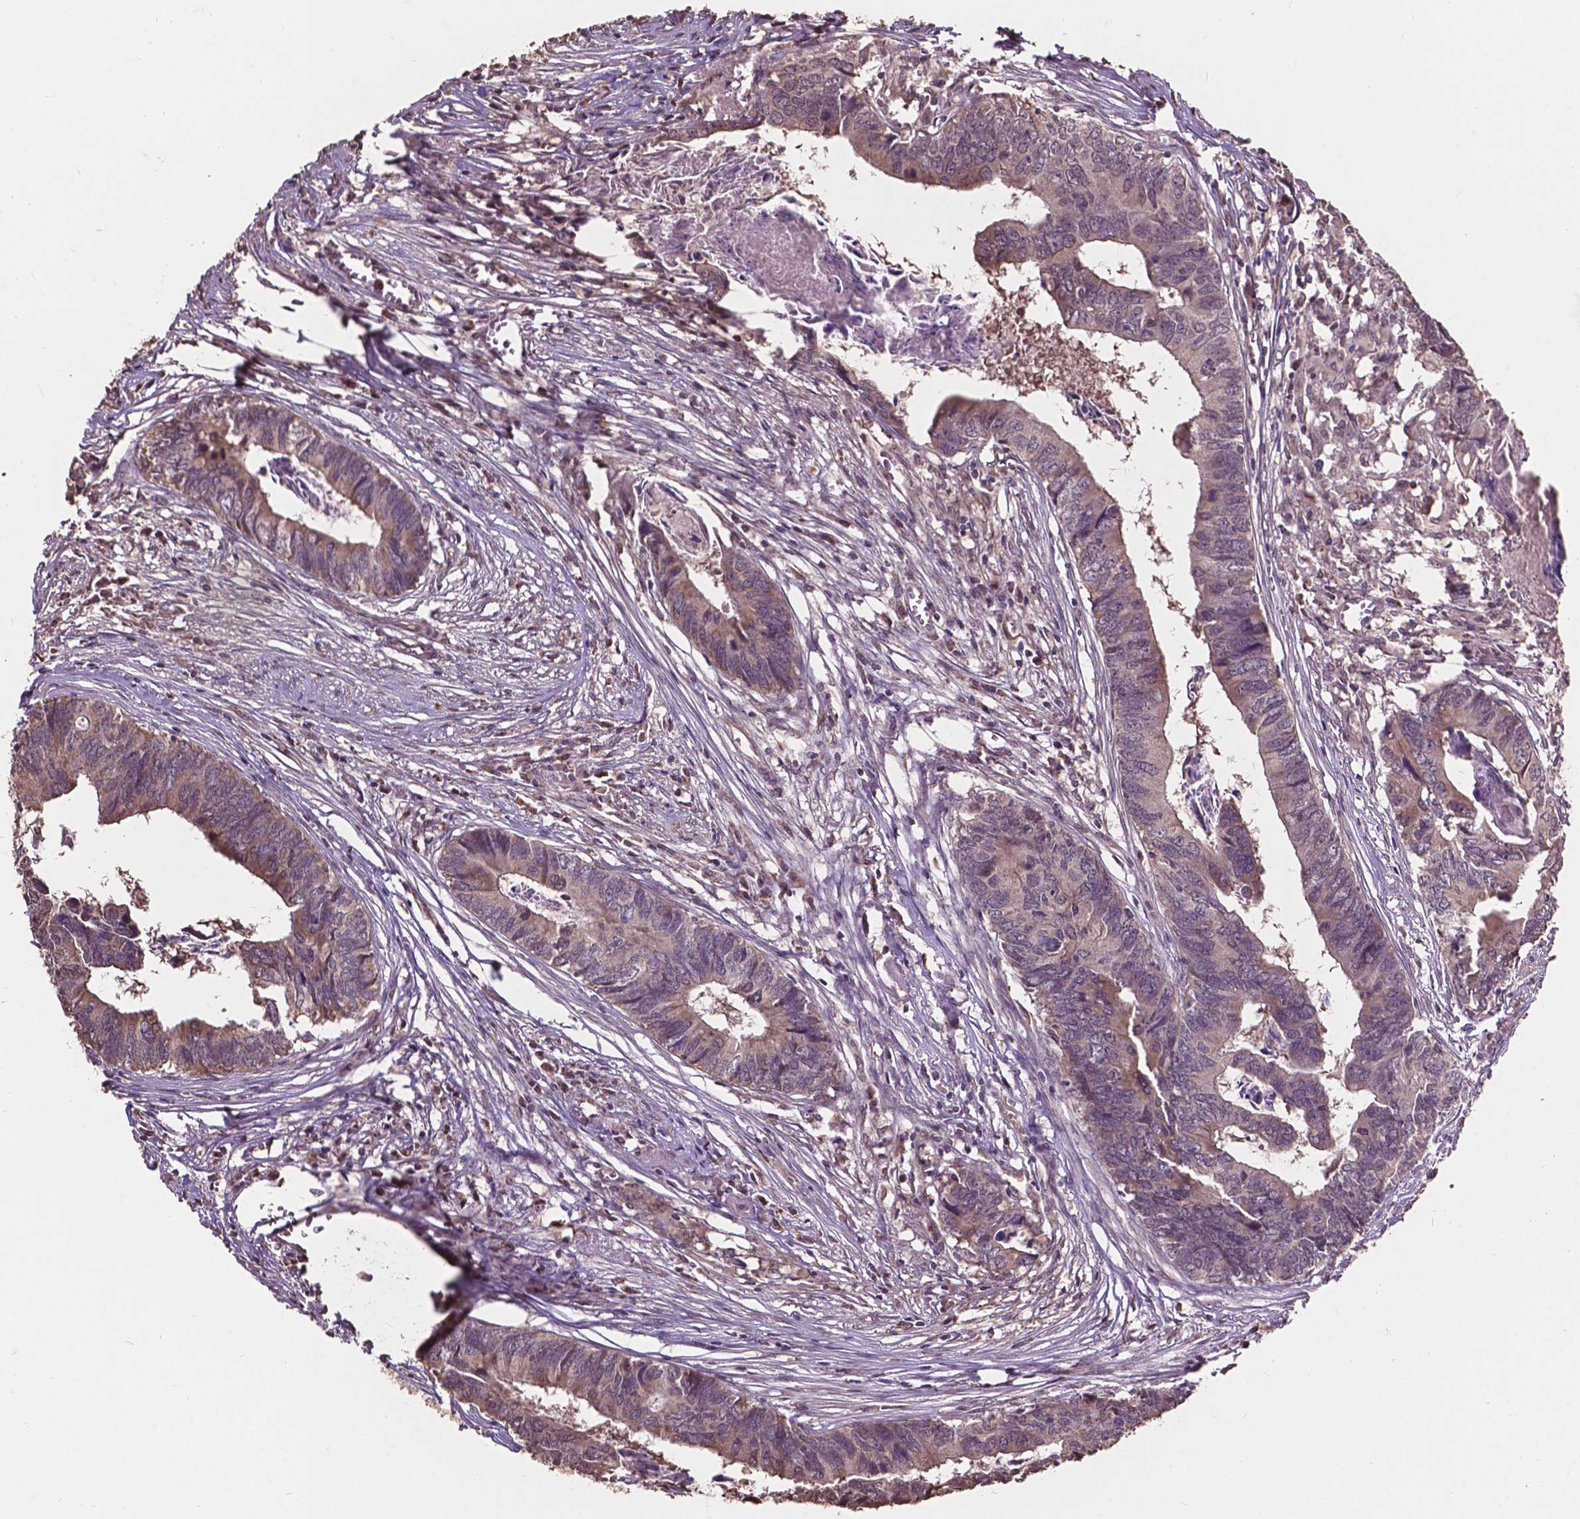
{"staining": {"intensity": "weak", "quantity": "25%-75%", "location": "cytoplasmic/membranous"}, "tissue": "colorectal cancer", "cell_type": "Tumor cells", "image_type": "cancer", "snomed": [{"axis": "morphology", "description": "Adenocarcinoma, NOS"}, {"axis": "topography", "description": "Colon"}], "caption": "Immunohistochemical staining of colorectal adenocarcinoma shows low levels of weak cytoplasmic/membranous protein staining in about 25%-75% of tumor cells.", "gene": "GLRA2", "patient": {"sex": "female", "age": 82}}